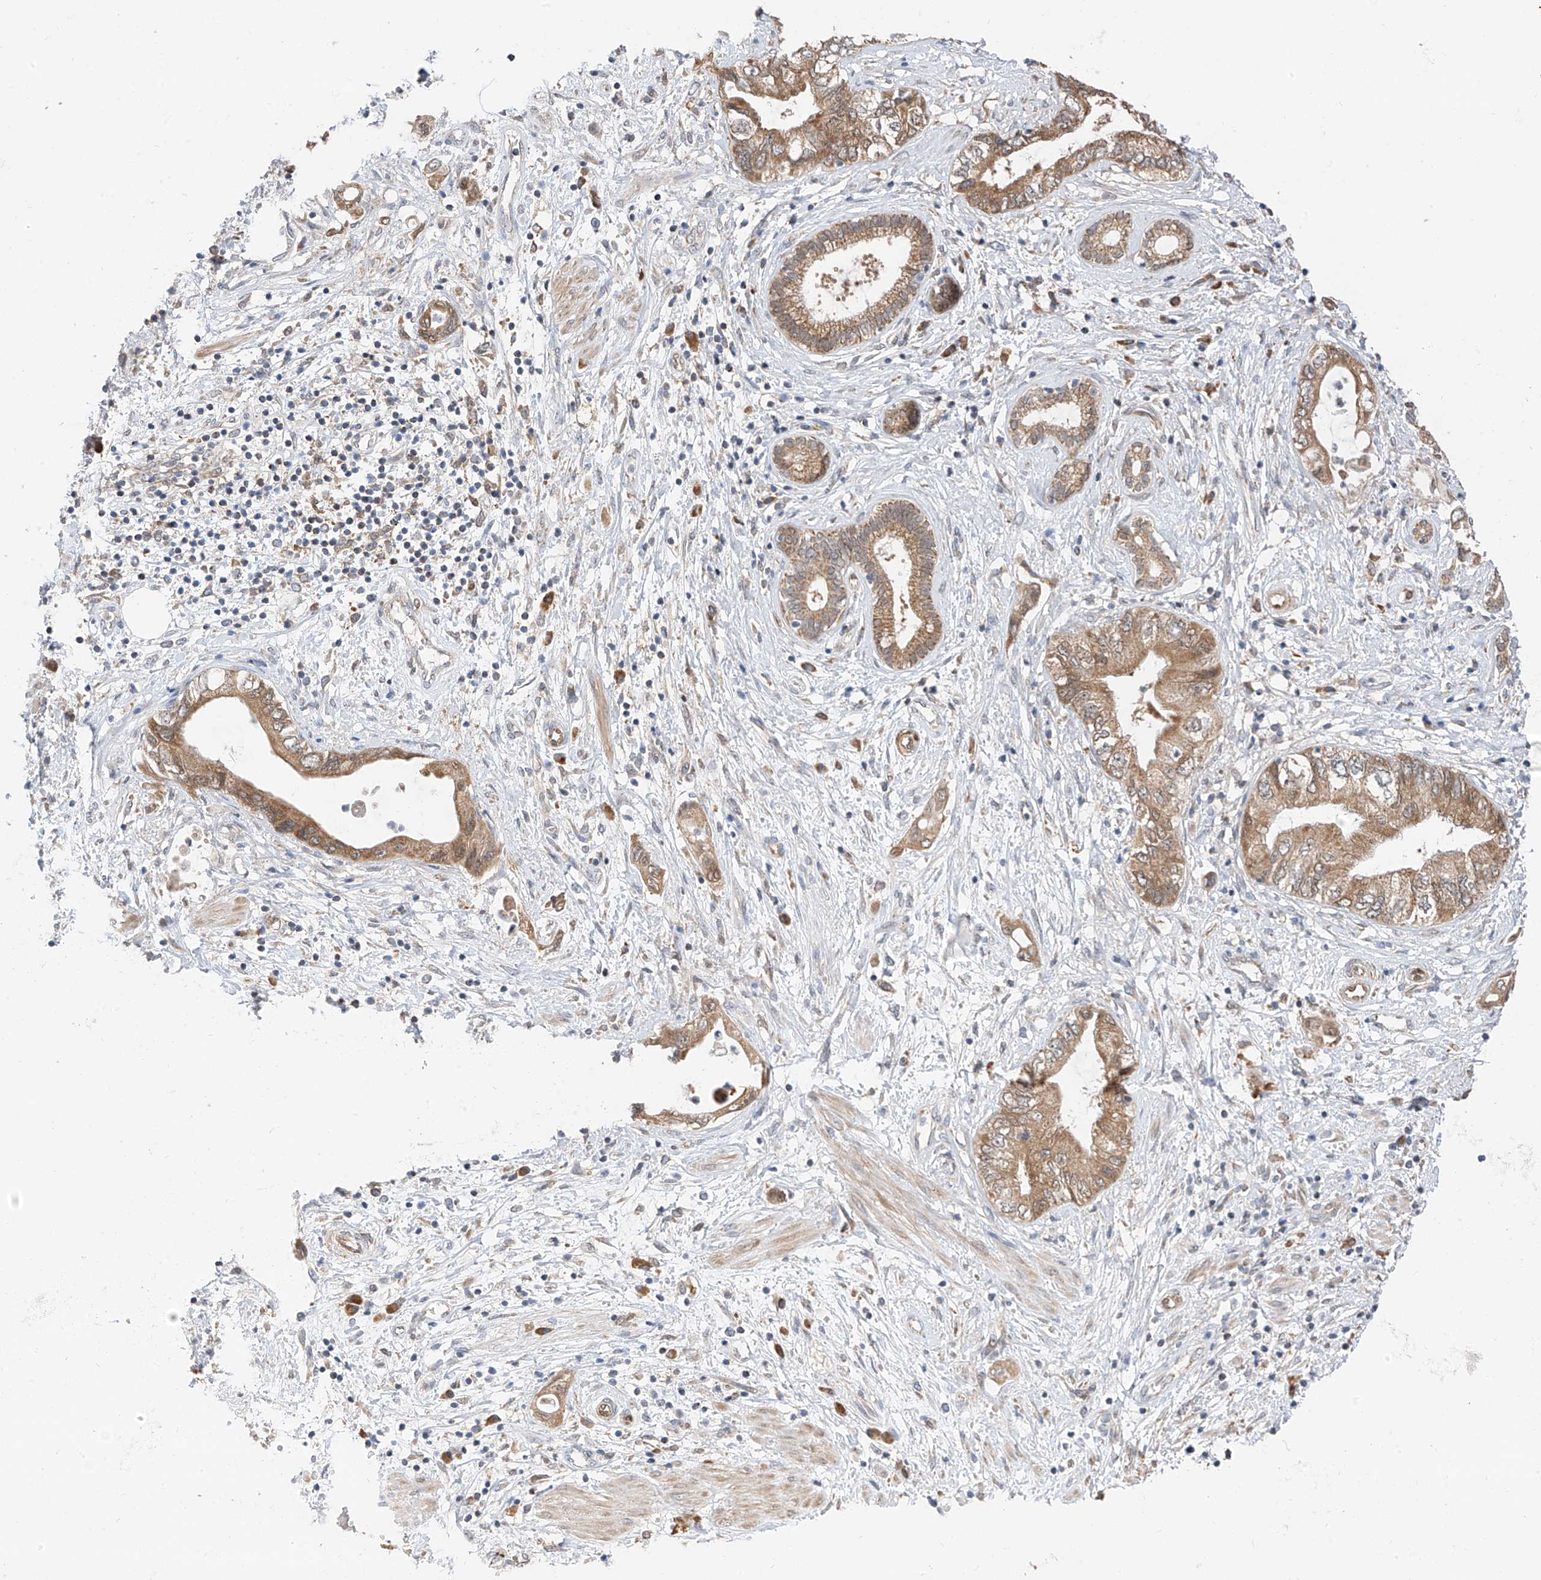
{"staining": {"intensity": "moderate", "quantity": ">75%", "location": "cytoplasmic/membranous"}, "tissue": "pancreatic cancer", "cell_type": "Tumor cells", "image_type": "cancer", "snomed": [{"axis": "morphology", "description": "Adenocarcinoma, NOS"}, {"axis": "topography", "description": "Pancreas"}], "caption": "This is an image of immunohistochemistry (IHC) staining of pancreatic adenocarcinoma, which shows moderate expression in the cytoplasmic/membranous of tumor cells.", "gene": "PPA2", "patient": {"sex": "female", "age": 73}}